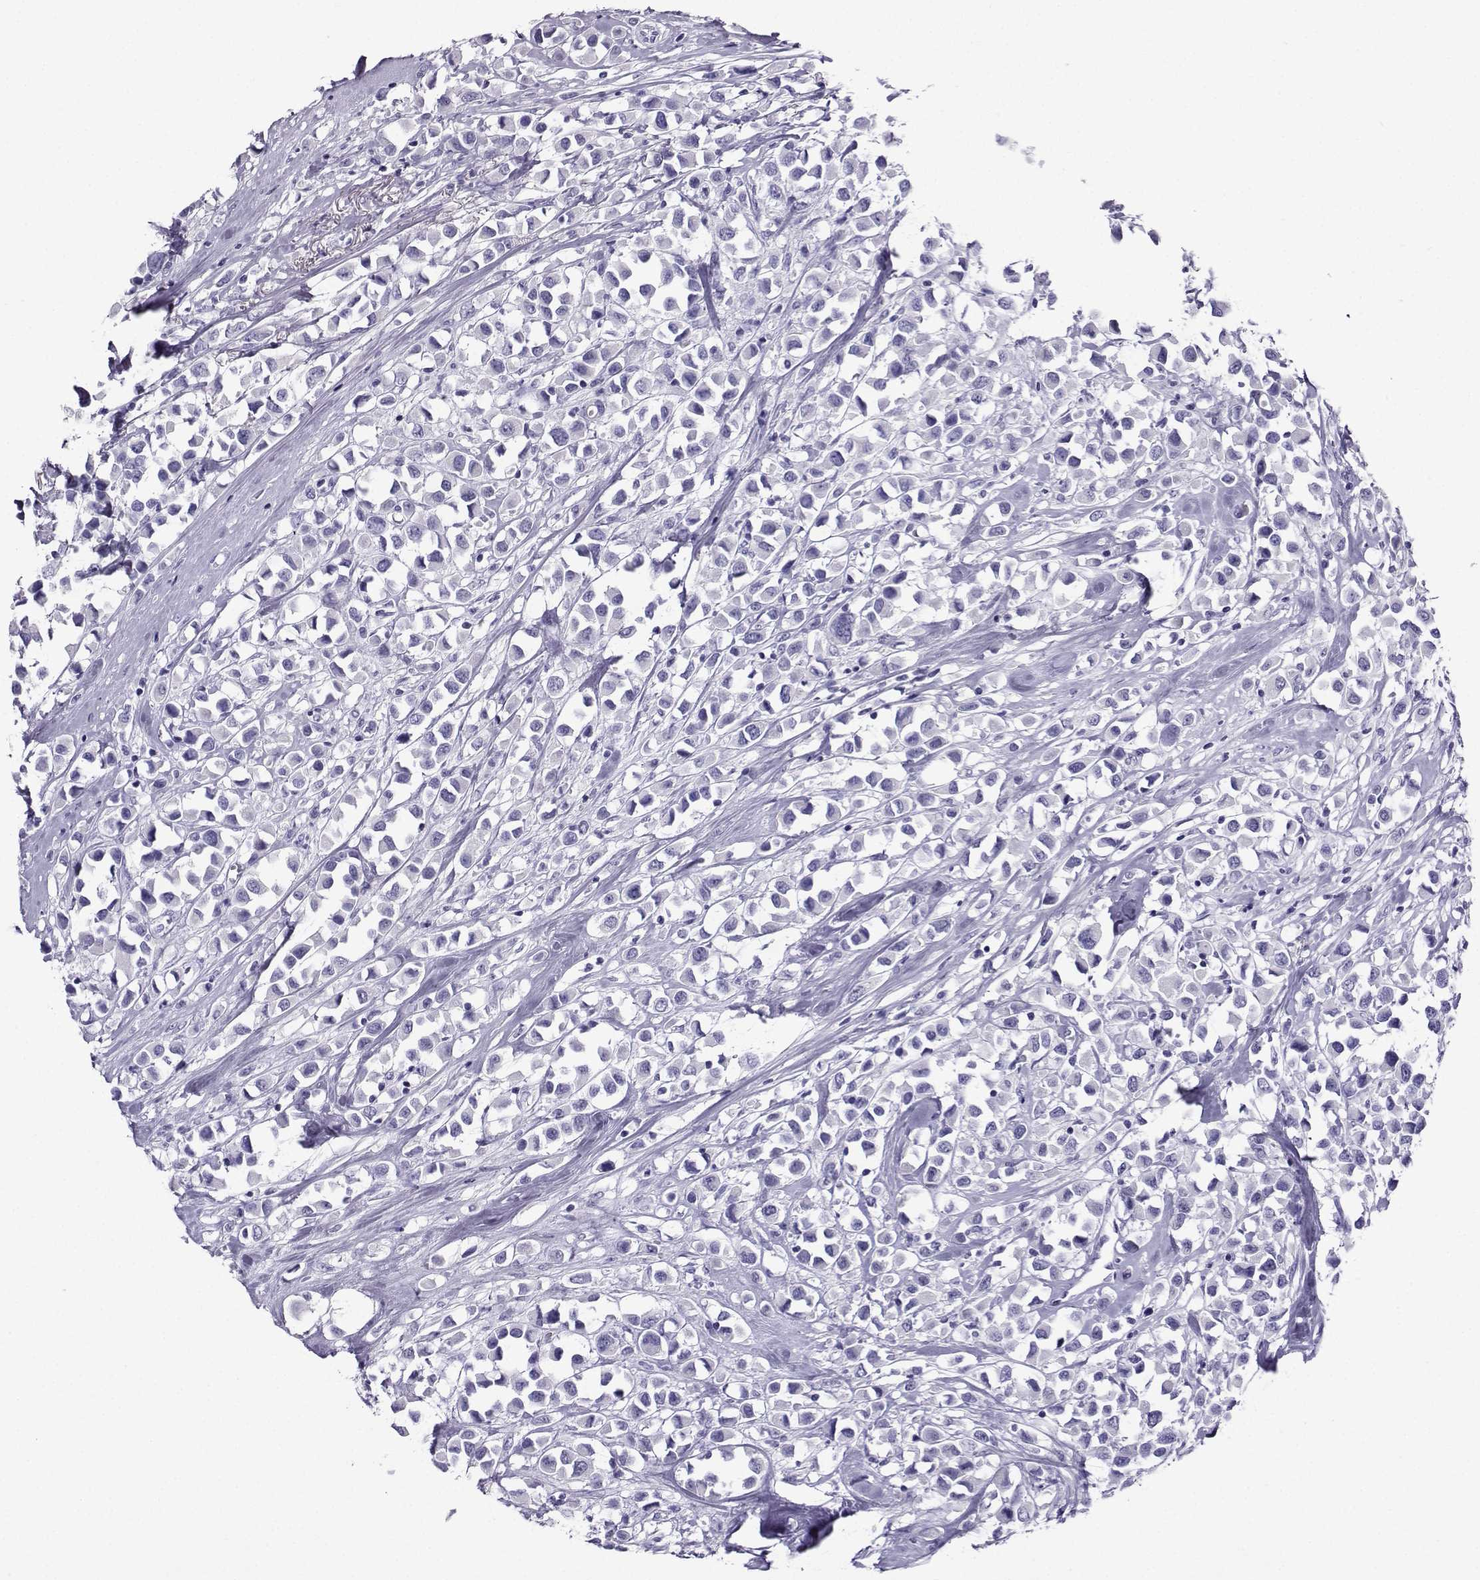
{"staining": {"intensity": "negative", "quantity": "none", "location": "none"}, "tissue": "breast cancer", "cell_type": "Tumor cells", "image_type": "cancer", "snomed": [{"axis": "morphology", "description": "Duct carcinoma"}, {"axis": "topography", "description": "Breast"}], "caption": "DAB immunohistochemical staining of breast cancer (invasive ductal carcinoma) displays no significant expression in tumor cells.", "gene": "CRYBB1", "patient": {"sex": "female", "age": 61}}